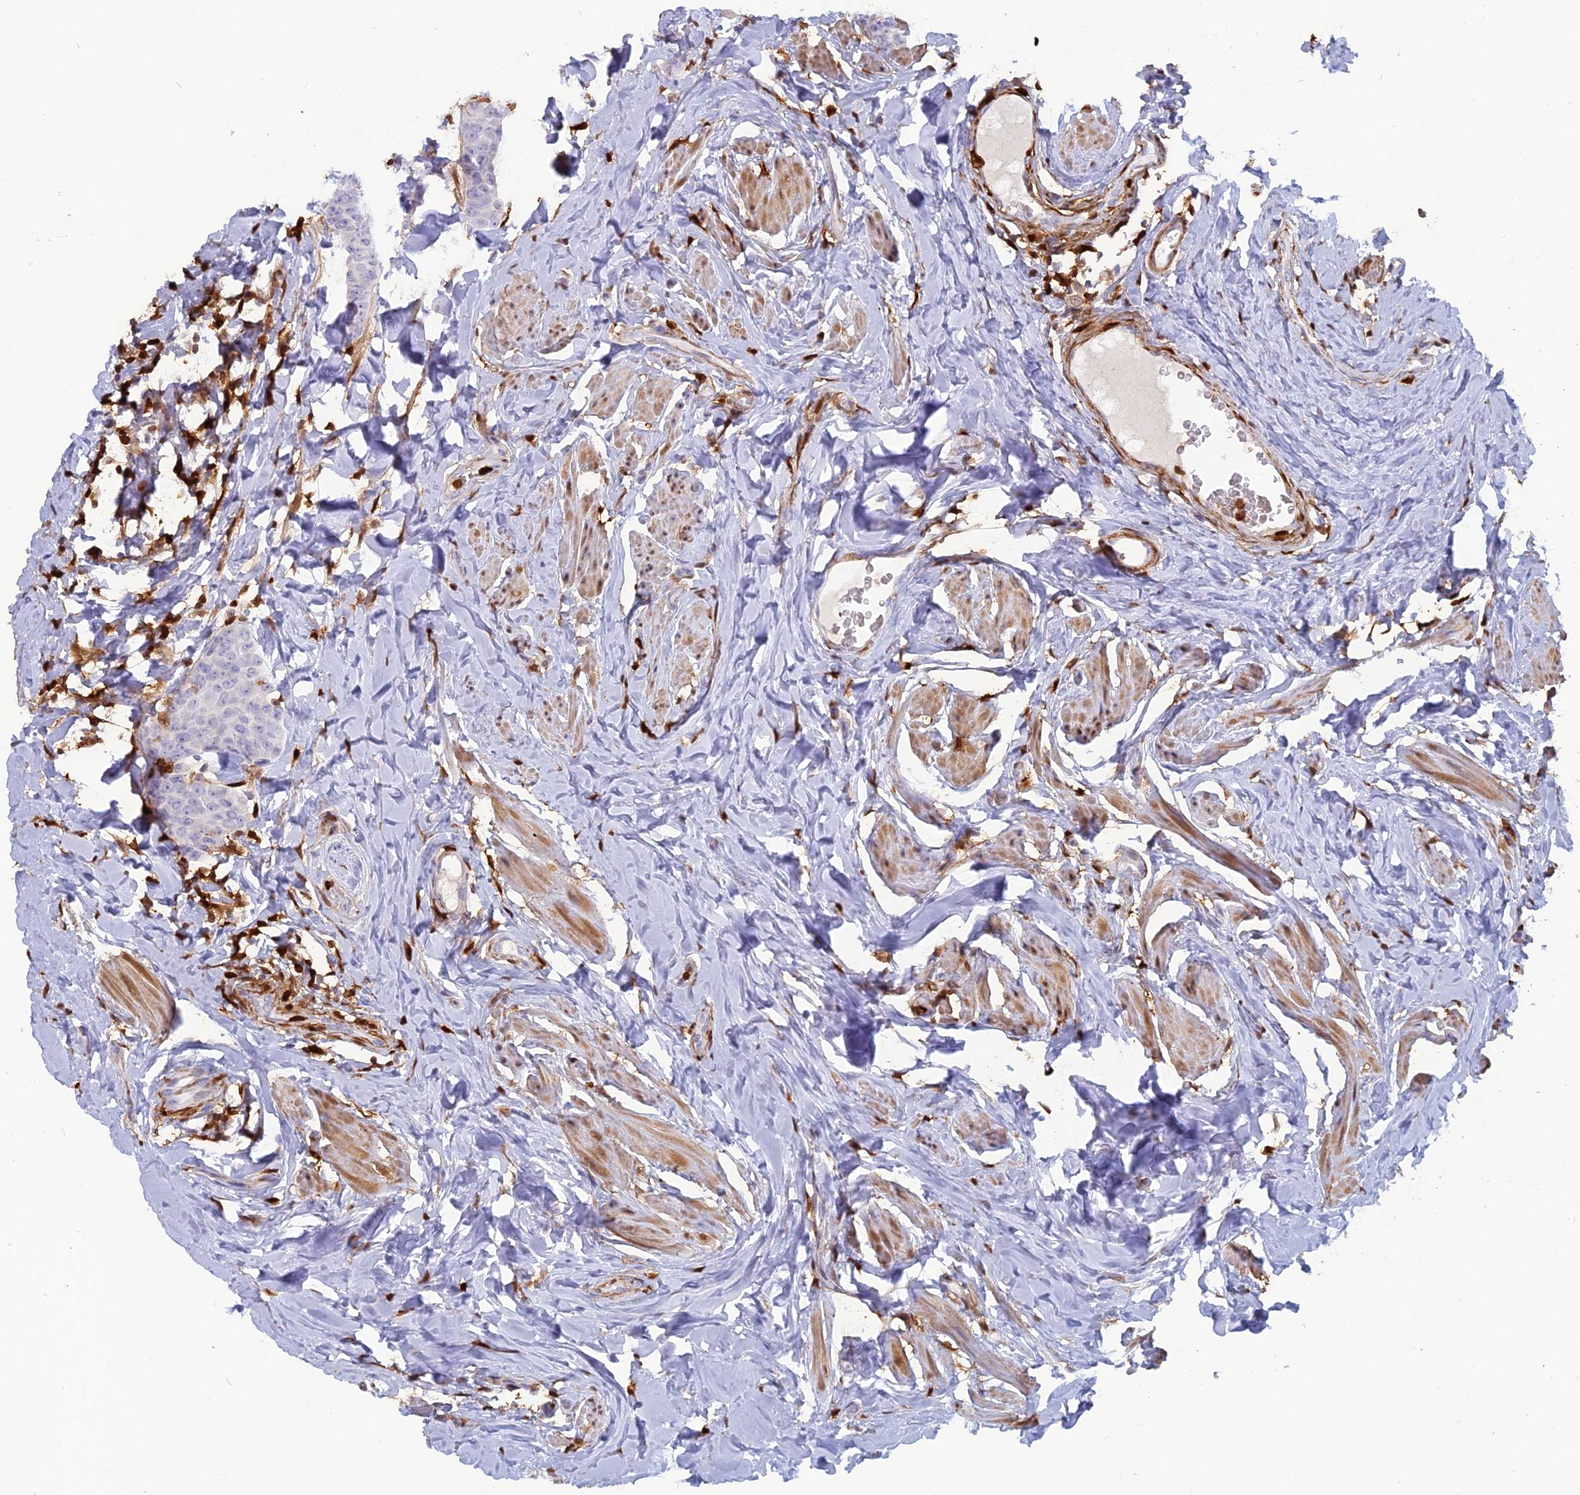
{"staining": {"intensity": "negative", "quantity": "none", "location": "none"}, "tissue": "breast cancer", "cell_type": "Tumor cells", "image_type": "cancer", "snomed": [{"axis": "morphology", "description": "Duct carcinoma"}, {"axis": "topography", "description": "Breast"}], "caption": "This micrograph is of breast cancer (intraductal carcinoma) stained with immunohistochemistry (IHC) to label a protein in brown with the nuclei are counter-stained blue. There is no expression in tumor cells.", "gene": "PGBD4", "patient": {"sex": "female", "age": 40}}